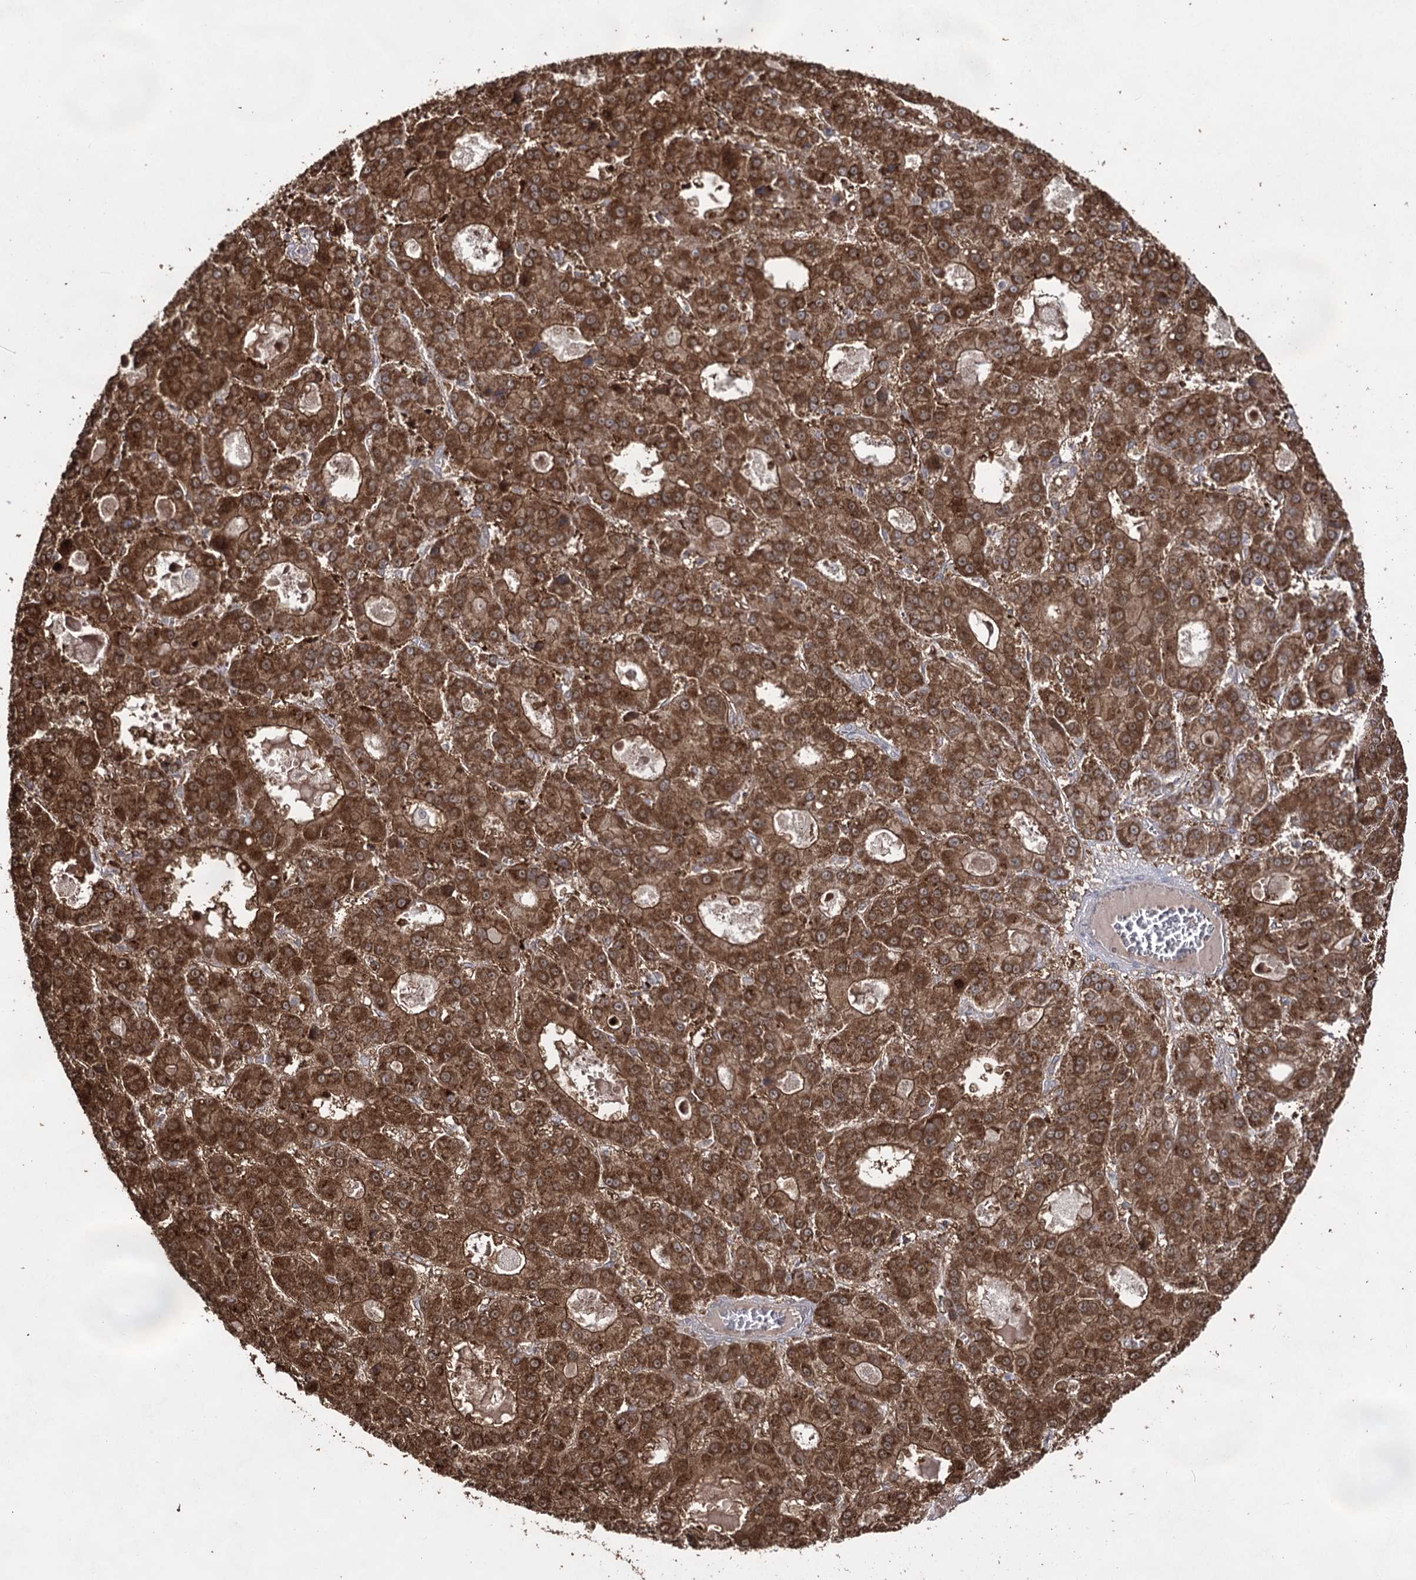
{"staining": {"intensity": "strong", "quantity": ">75%", "location": "cytoplasmic/membranous,nuclear"}, "tissue": "liver cancer", "cell_type": "Tumor cells", "image_type": "cancer", "snomed": [{"axis": "morphology", "description": "Carcinoma, Hepatocellular, NOS"}, {"axis": "topography", "description": "Liver"}], "caption": "Liver cancer was stained to show a protein in brown. There is high levels of strong cytoplasmic/membranous and nuclear expression in approximately >75% of tumor cells.", "gene": "ACTR6", "patient": {"sex": "male", "age": 70}}